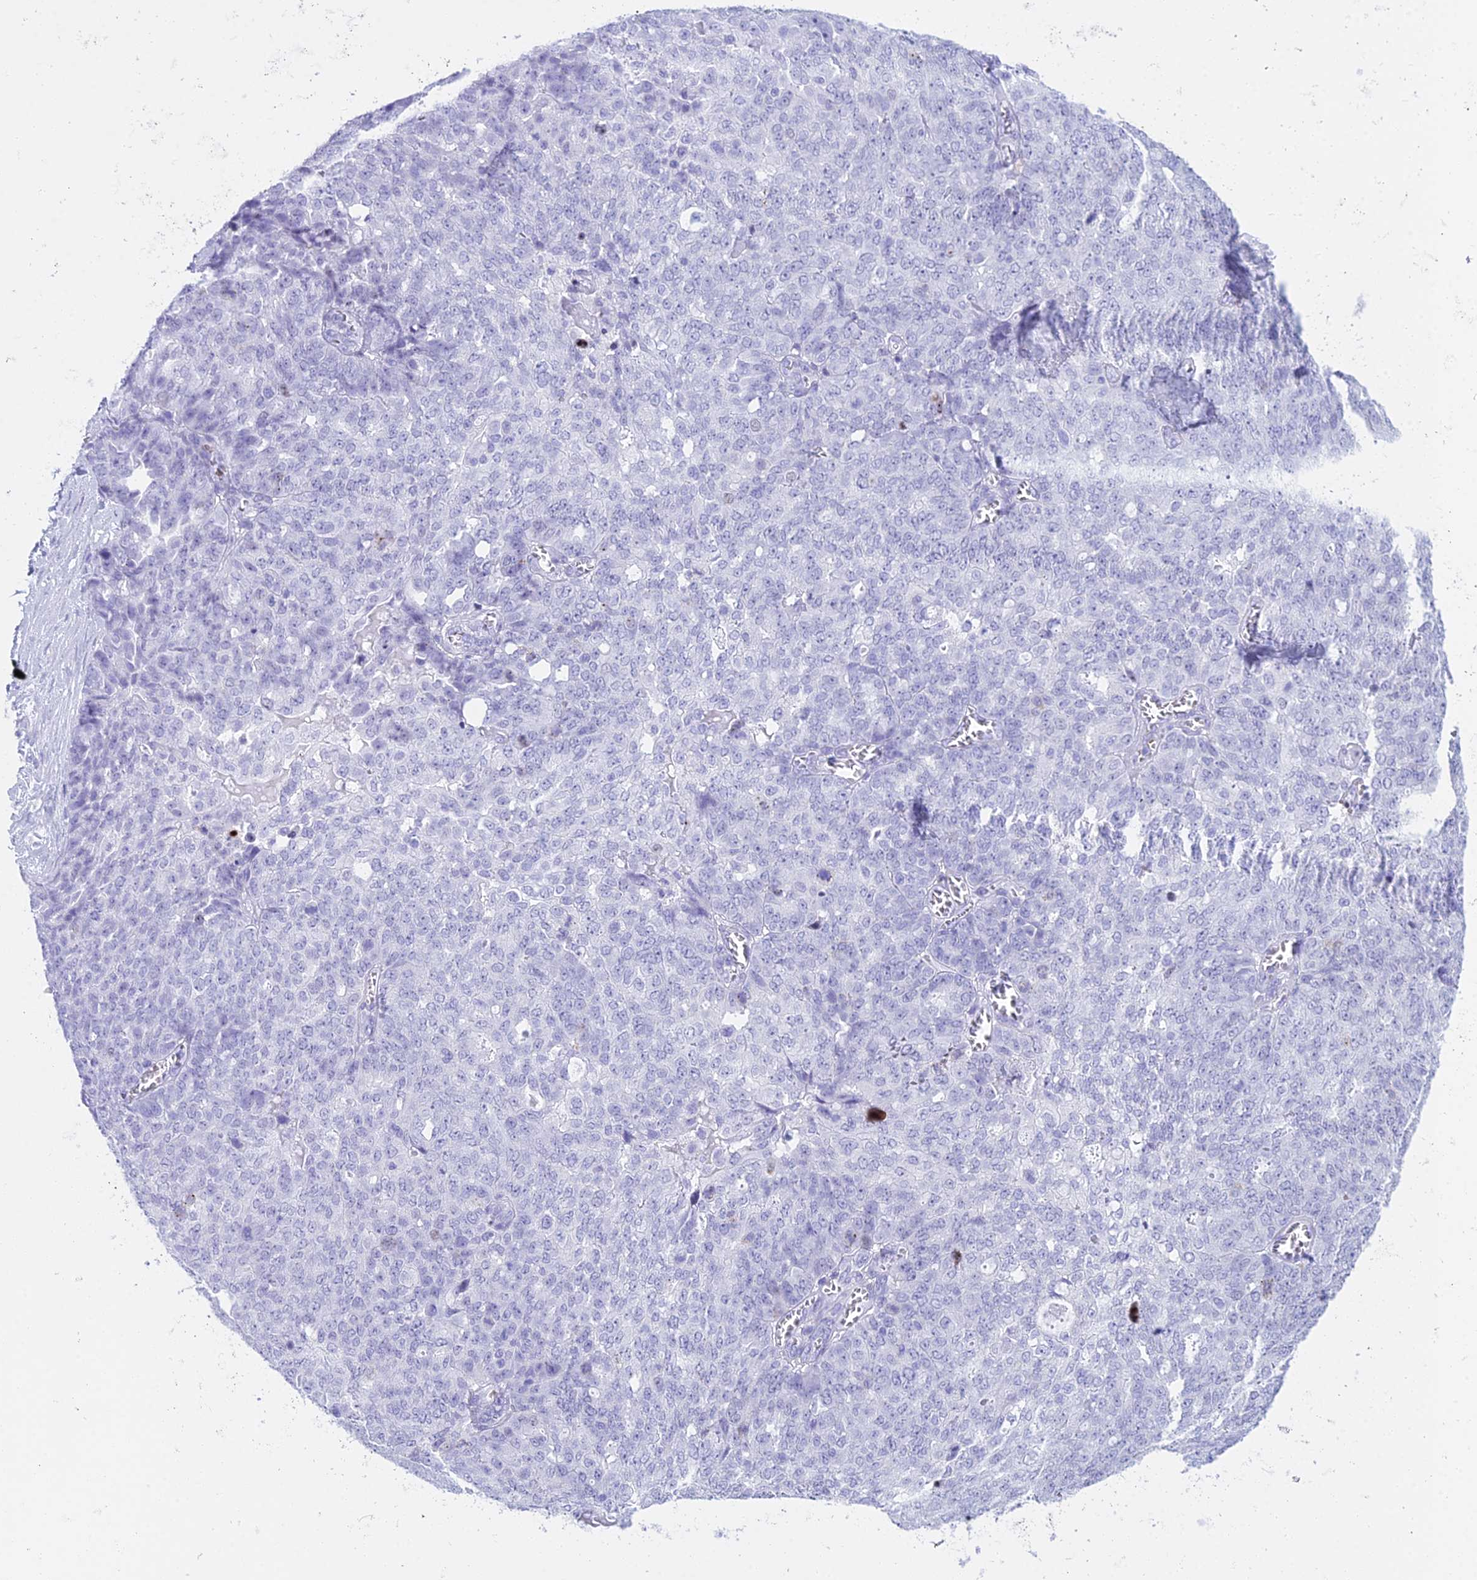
{"staining": {"intensity": "negative", "quantity": "none", "location": "none"}, "tissue": "ovarian cancer", "cell_type": "Tumor cells", "image_type": "cancer", "snomed": [{"axis": "morphology", "description": "Cystadenocarcinoma, serous, NOS"}, {"axis": "topography", "description": "Soft tissue"}, {"axis": "topography", "description": "Ovary"}], "caption": "Image shows no significant protein expression in tumor cells of ovarian cancer (serous cystadenocarcinoma).", "gene": "RNPS1", "patient": {"sex": "female", "age": 57}}